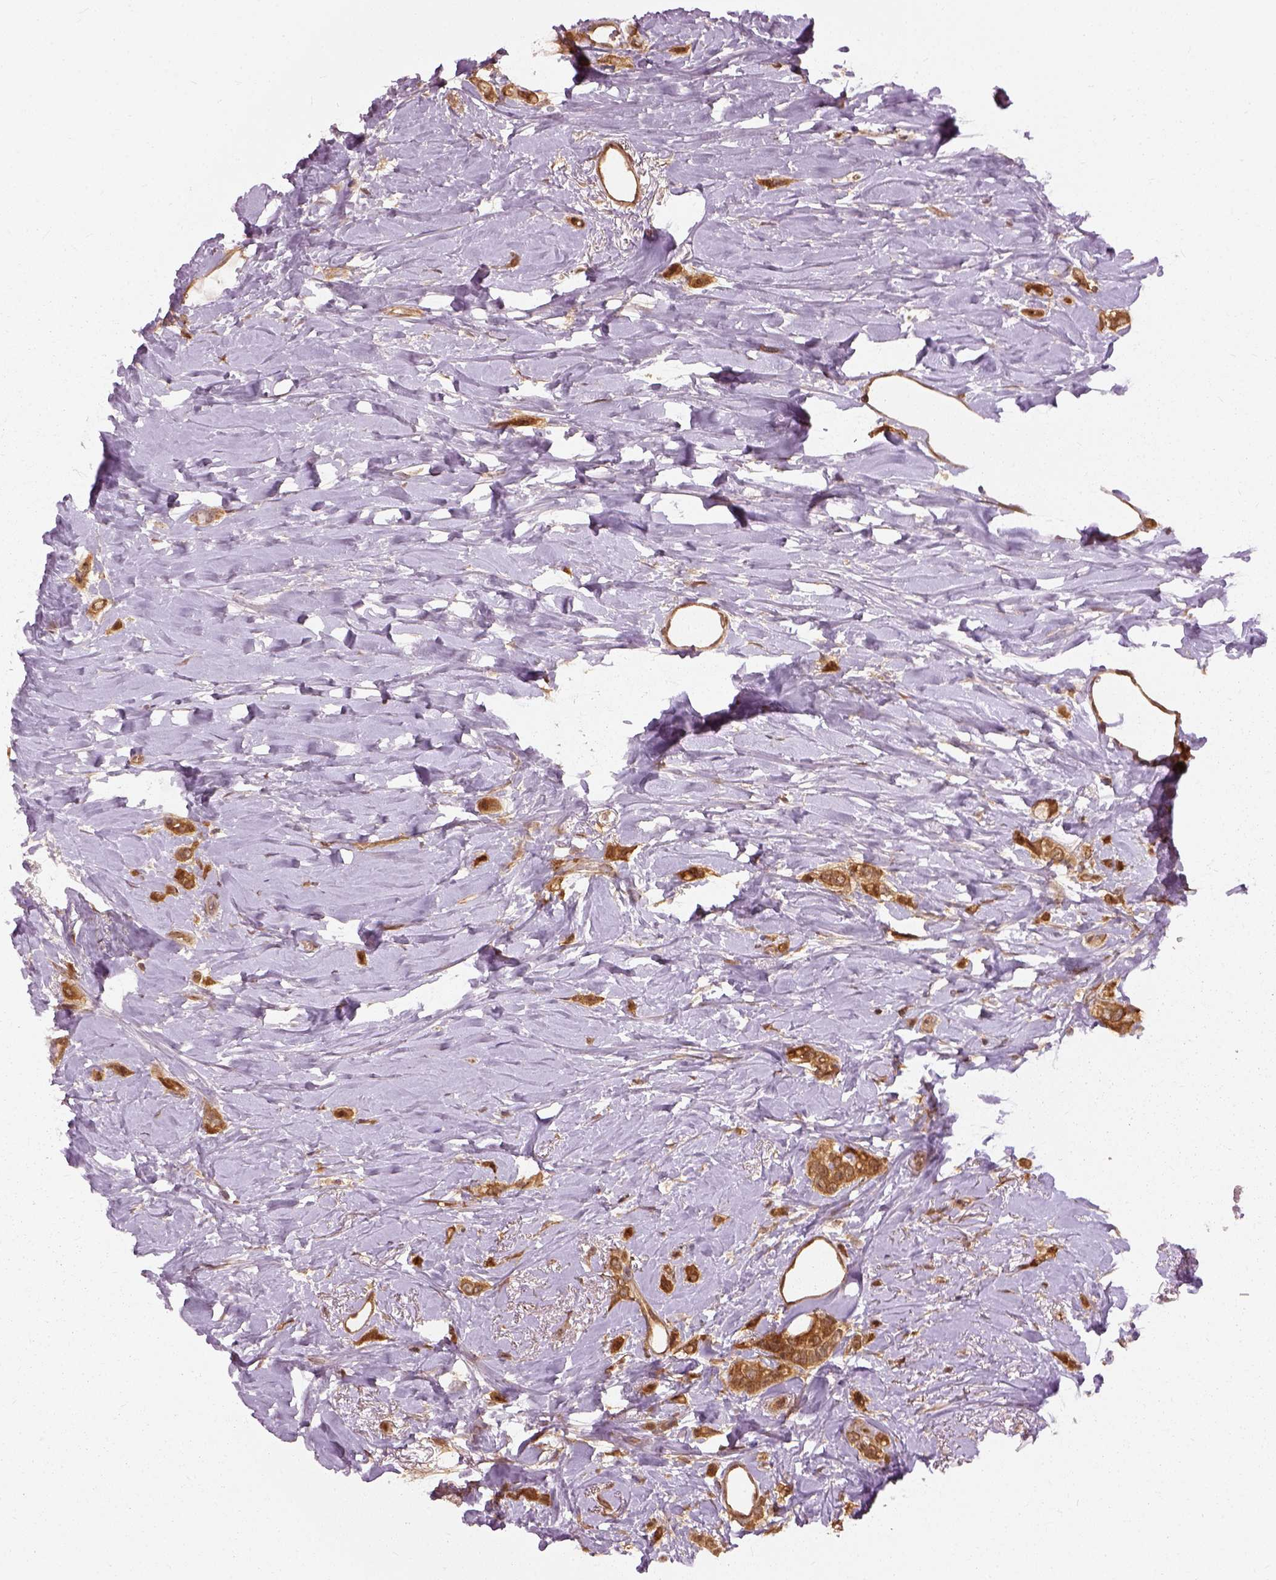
{"staining": {"intensity": "strong", "quantity": ">75%", "location": "cytoplasmic/membranous"}, "tissue": "breast cancer", "cell_type": "Tumor cells", "image_type": "cancer", "snomed": [{"axis": "morphology", "description": "Lobular carcinoma"}, {"axis": "topography", "description": "Breast"}], "caption": "Approximately >75% of tumor cells in human breast cancer (lobular carcinoma) show strong cytoplasmic/membranous protein staining as visualized by brown immunohistochemical staining.", "gene": "GPI", "patient": {"sex": "female", "age": 66}}